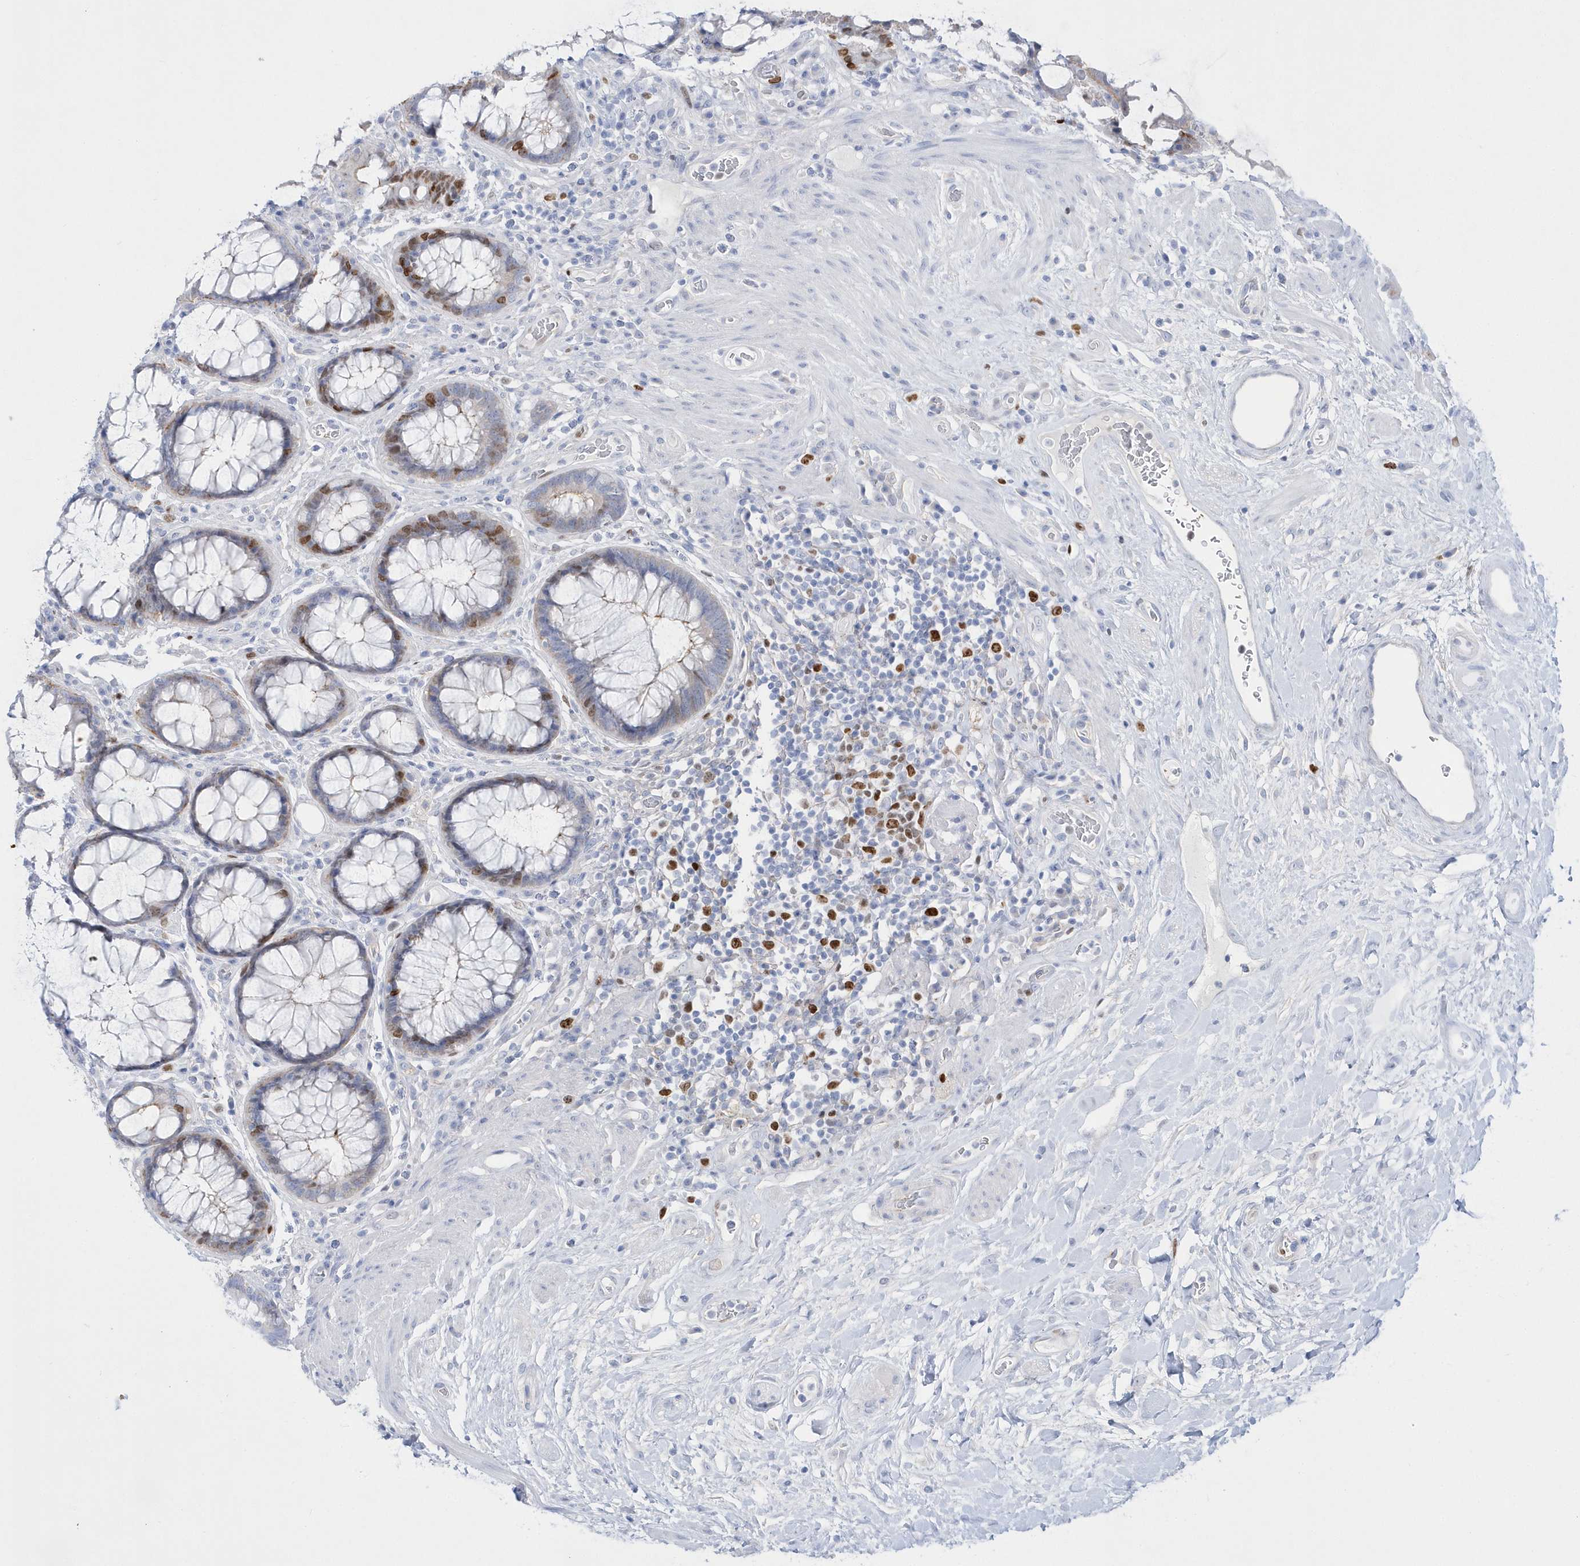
{"staining": {"intensity": "moderate", "quantity": "25%-75%", "location": "cytoplasmic/membranous,nuclear"}, "tissue": "rectum", "cell_type": "Glandular cells", "image_type": "normal", "snomed": [{"axis": "morphology", "description": "Normal tissue, NOS"}, {"axis": "topography", "description": "Rectum"}], "caption": "There is medium levels of moderate cytoplasmic/membranous,nuclear positivity in glandular cells of unremarkable rectum, as demonstrated by immunohistochemical staining (brown color).", "gene": "TMCO6", "patient": {"sex": "male", "age": 64}}